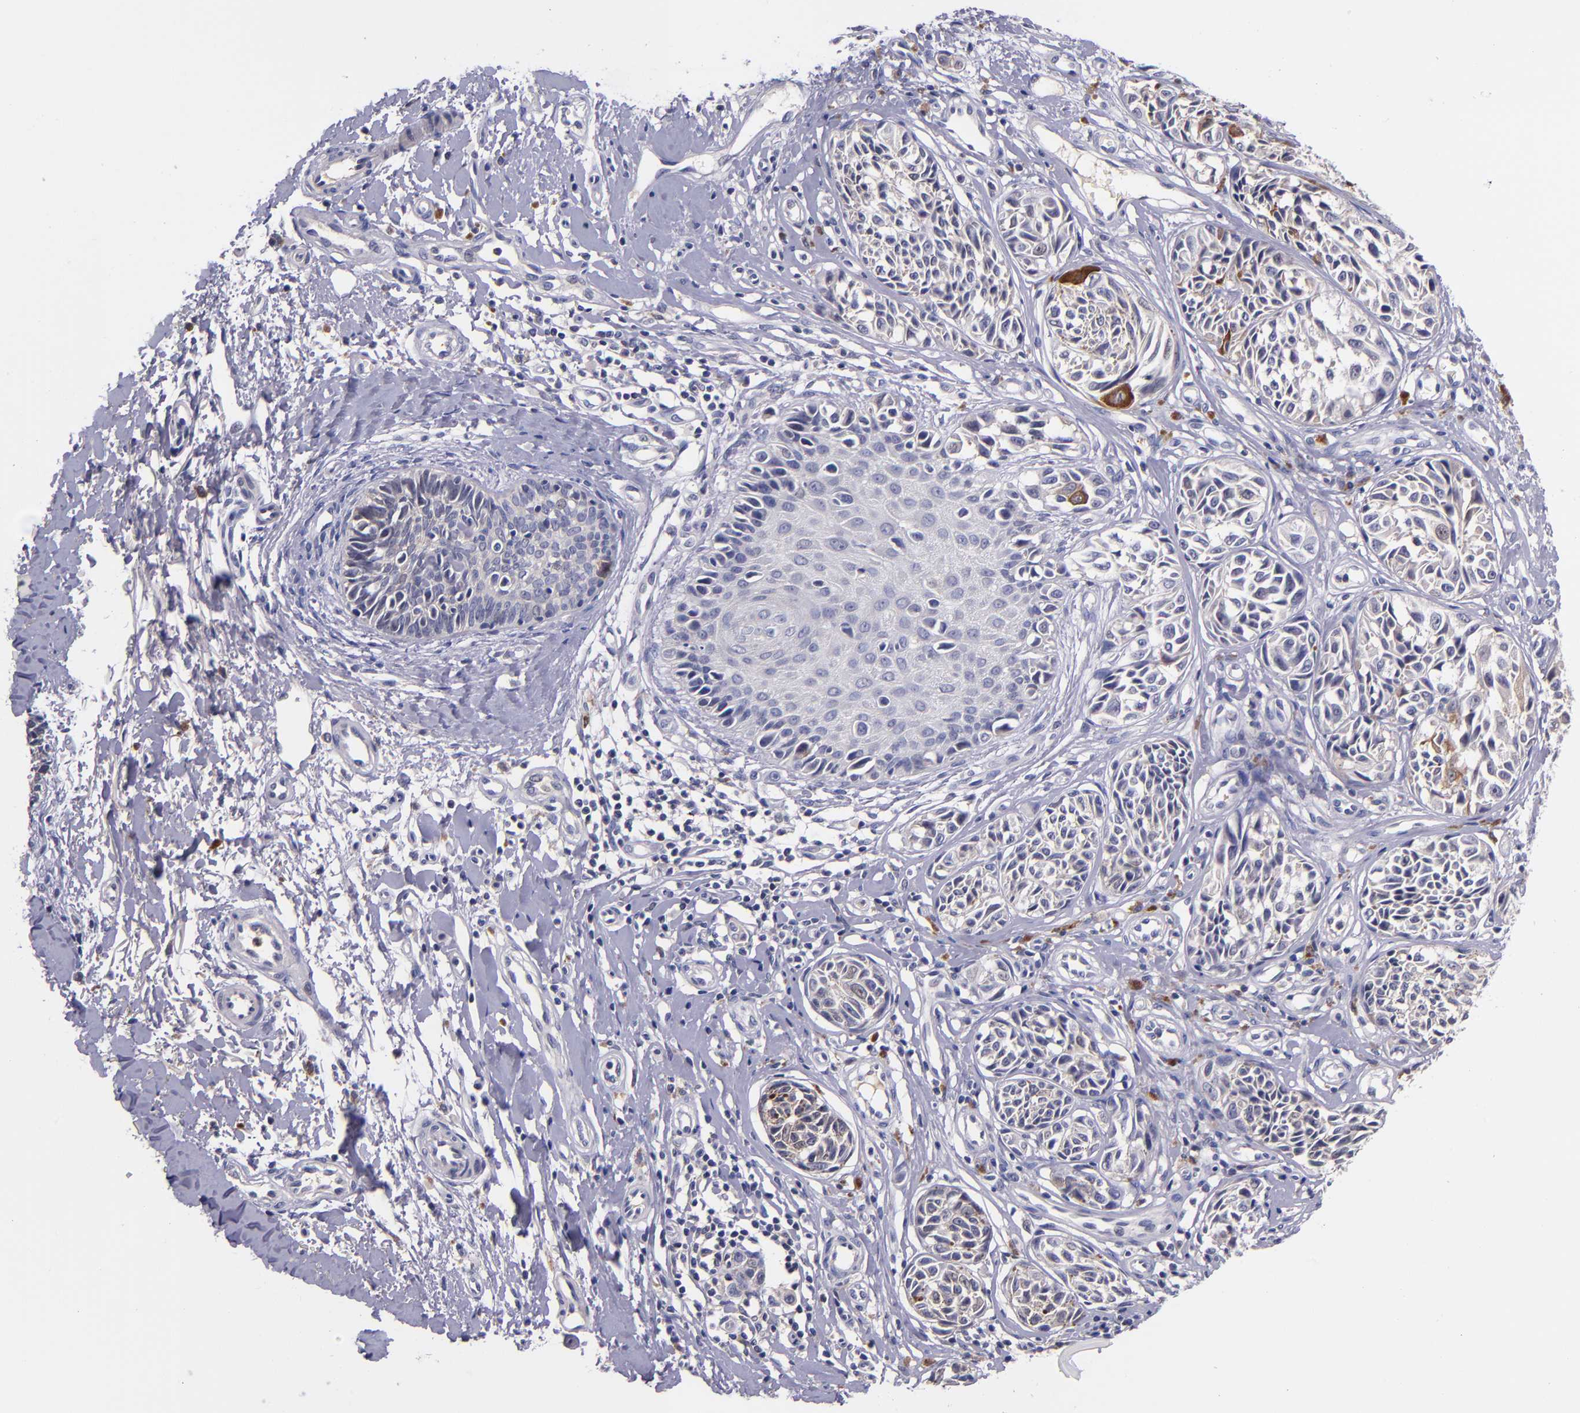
{"staining": {"intensity": "negative", "quantity": "none", "location": "none"}, "tissue": "melanoma", "cell_type": "Tumor cells", "image_type": "cancer", "snomed": [{"axis": "morphology", "description": "Malignant melanoma, NOS"}, {"axis": "topography", "description": "Skin"}], "caption": "The photomicrograph shows no significant staining in tumor cells of malignant melanoma.", "gene": "RBP4", "patient": {"sex": "male", "age": 67}}